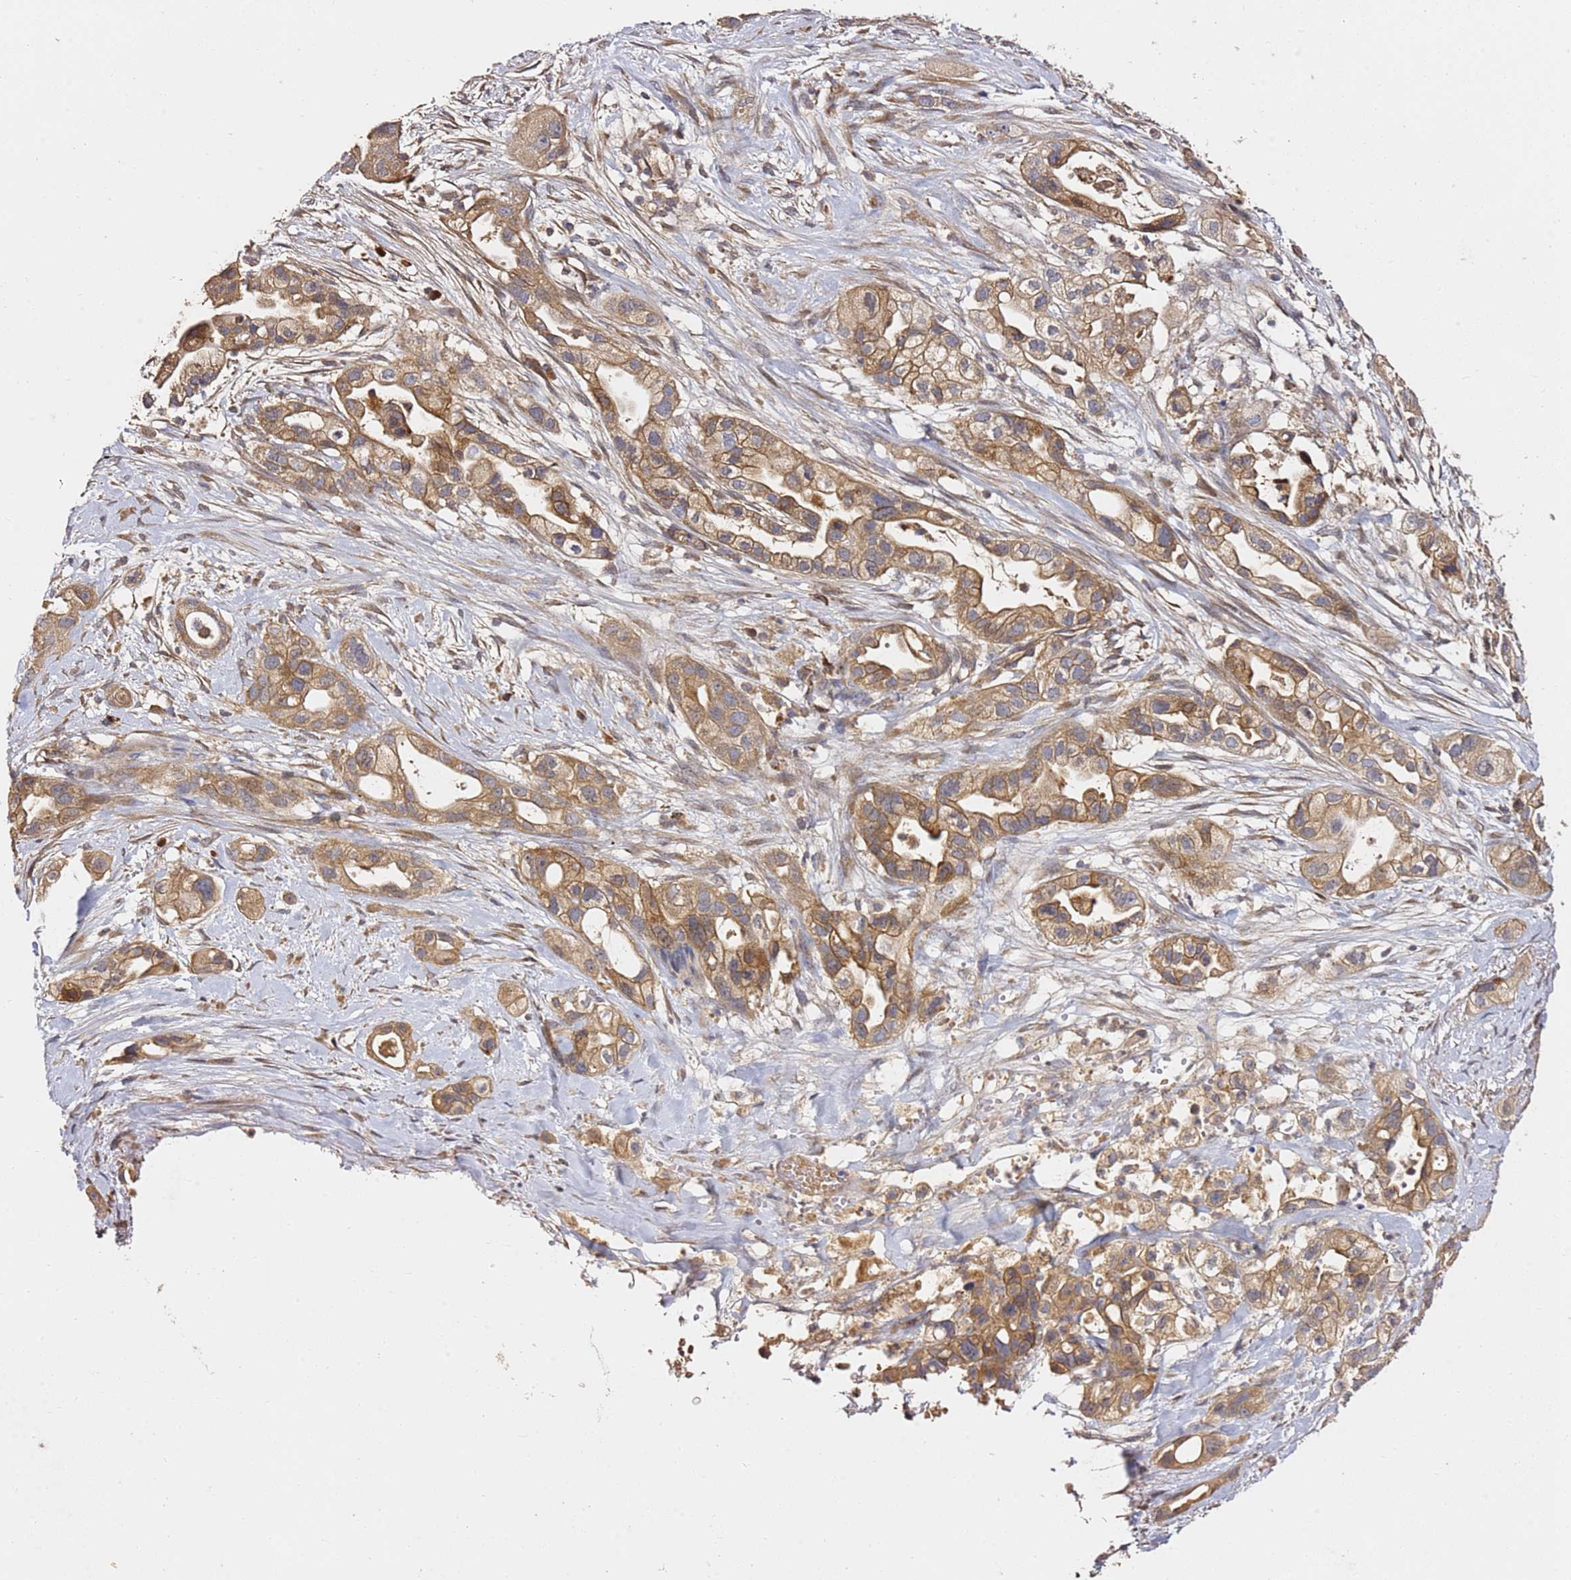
{"staining": {"intensity": "moderate", "quantity": ">75%", "location": "cytoplasmic/membranous"}, "tissue": "pancreatic cancer", "cell_type": "Tumor cells", "image_type": "cancer", "snomed": [{"axis": "morphology", "description": "Adenocarcinoma, NOS"}, {"axis": "topography", "description": "Pancreas"}], "caption": "There is medium levels of moderate cytoplasmic/membranous staining in tumor cells of pancreatic cancer (adenocarcinoma), as demonstrated by immunohistochemical staining (brown color).", "gene": "OSBPL2", "patient": {"sex": "male", "age": 44}}